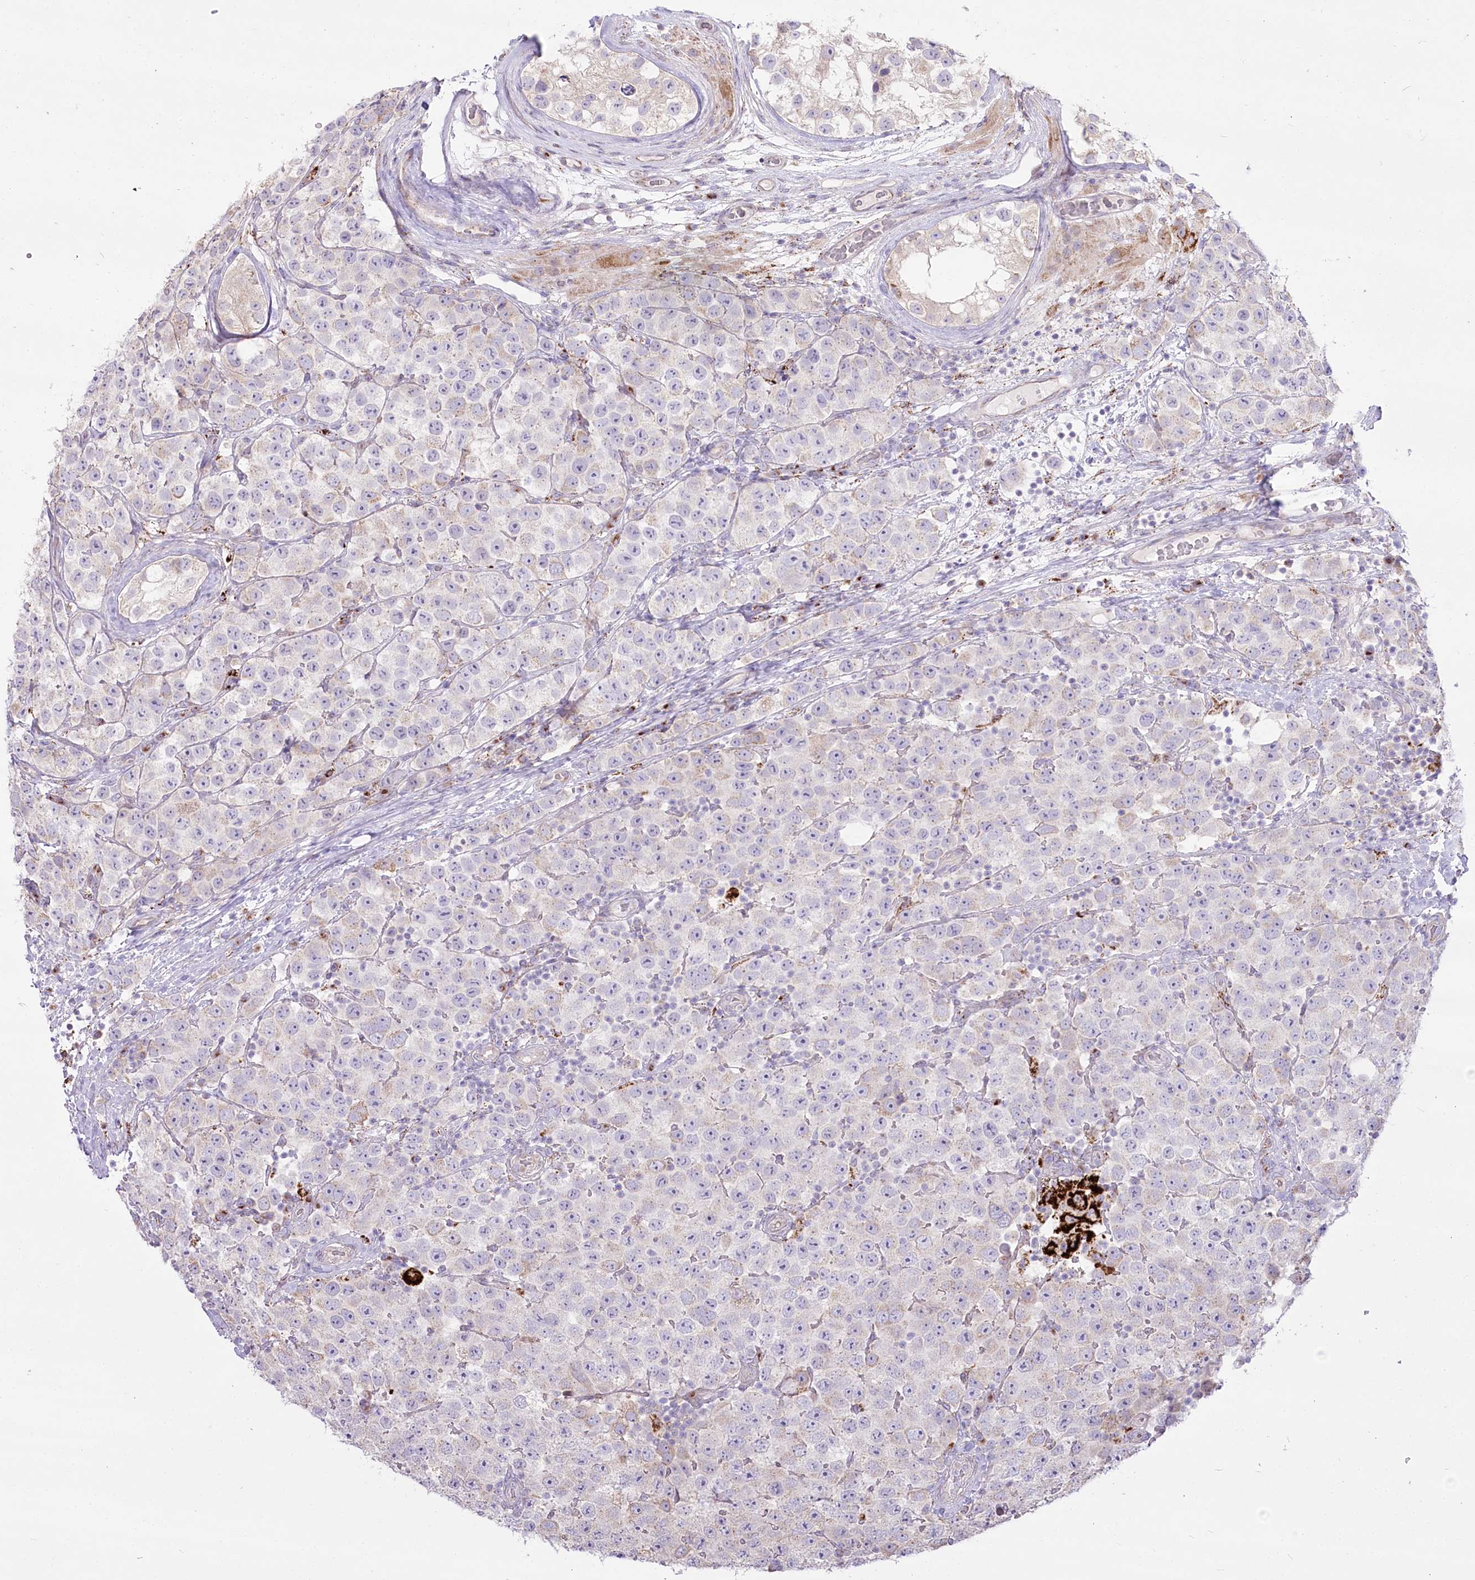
{"staining": {"intensity": "negative", "quantity": "none", "location": "none"}, "tissue": "testis cancer", "cell_type": "Tumor cells", "image_type": "cancer", "snomed": [{"axis": "morphology", "description": "Seminoma, NOS"}, {"axis": "topography", "description": "Testis"}], "caption": "Tumor cells show no significant protein staining in seminoma (testis).", "gene": "CEP164", "patient": {"sex": "male", "age": 28}}